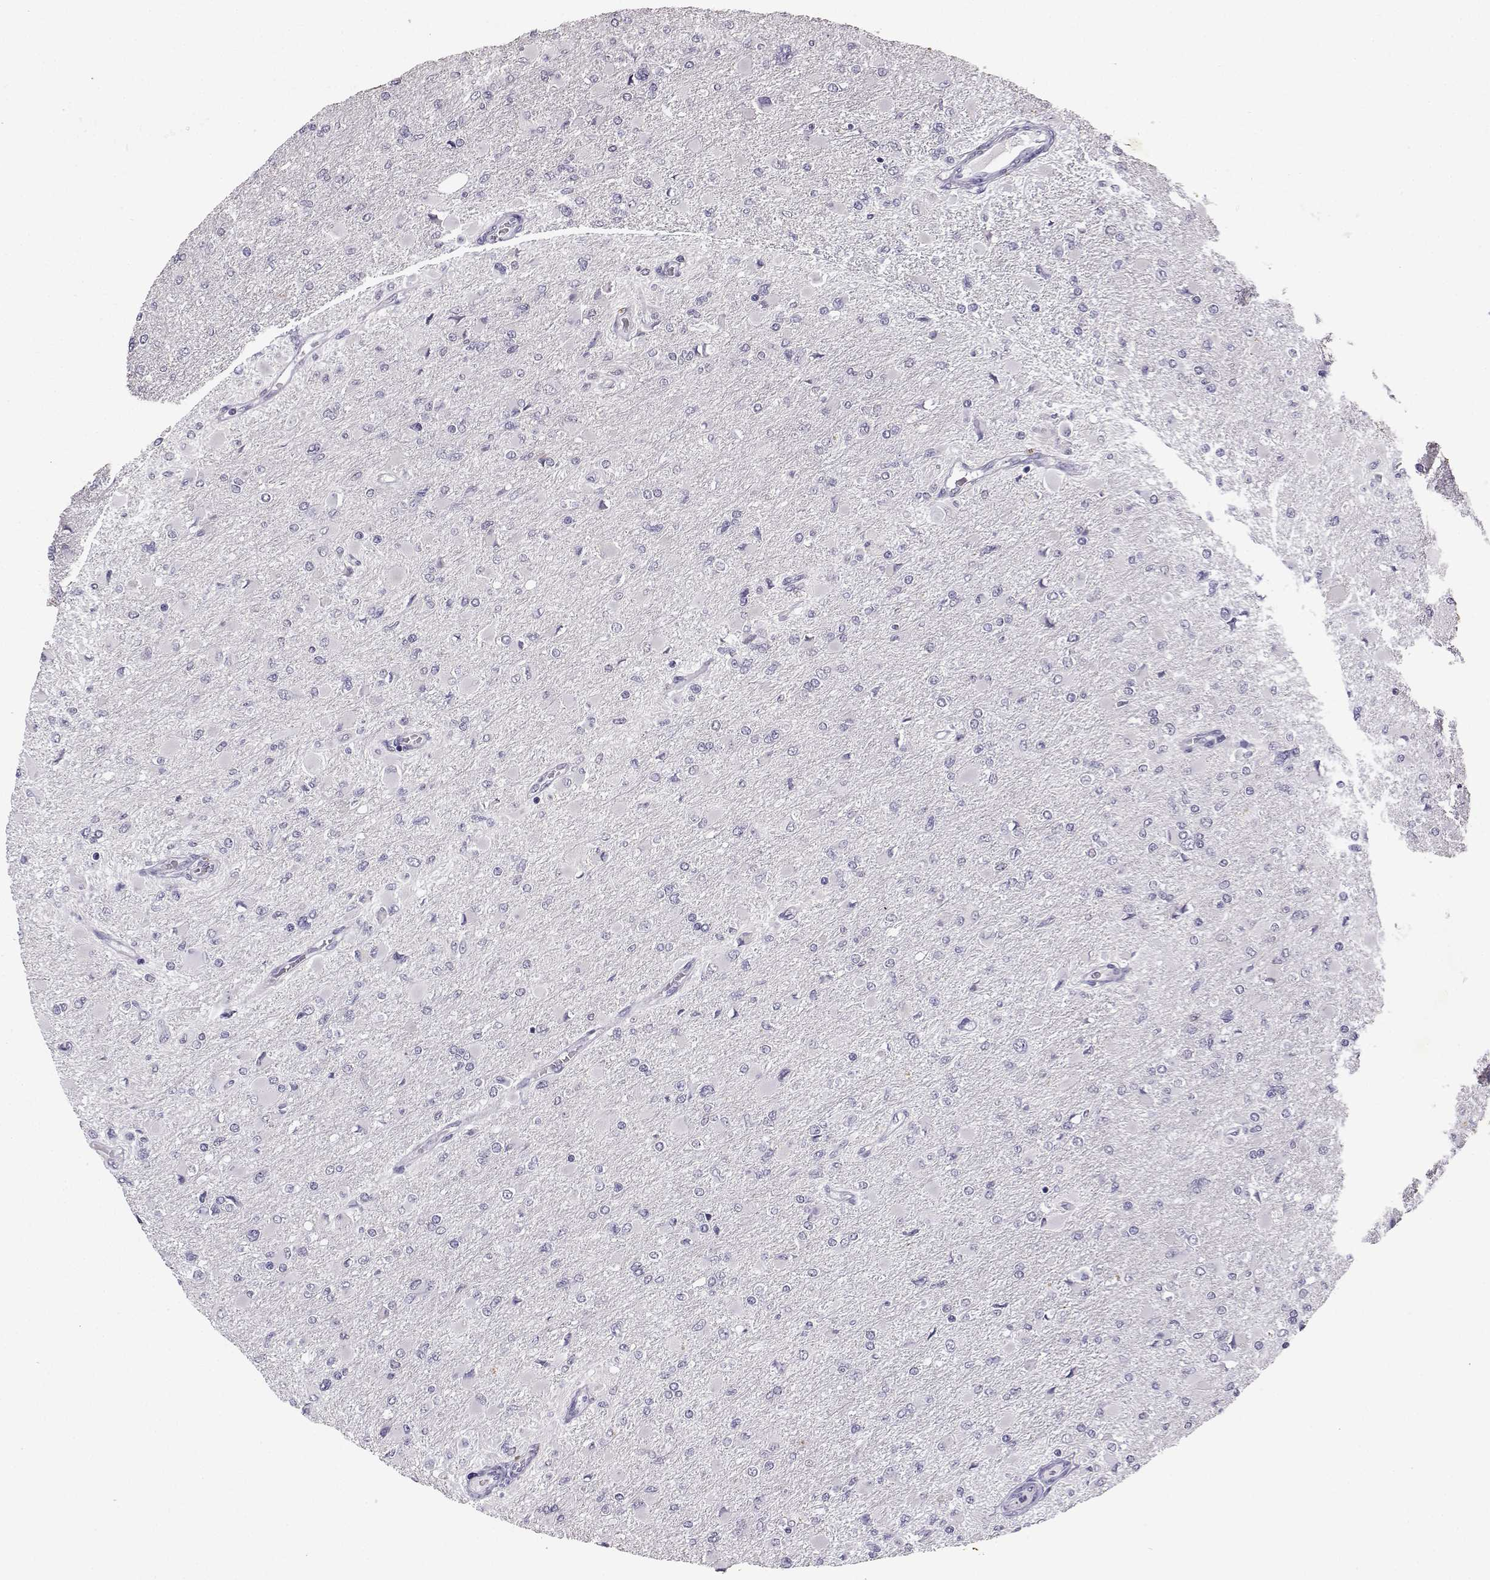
{"staining": {"intensity": "negative", "quantity": "none", "location": "none"}, "tissue": "glioma", "cell_type": "Tumor cells", "image_type": "cancer", "snomed": [{"axis": "morphology", "description": "Glioma, malignant, High grade"}, {"axis": "topography", "description": "Cerebral cortex"}], "caption": "Tumor cells show no significant staining in glioma.", "gene": "TBR1", "patient": {"sex": "female", "age": 36}}